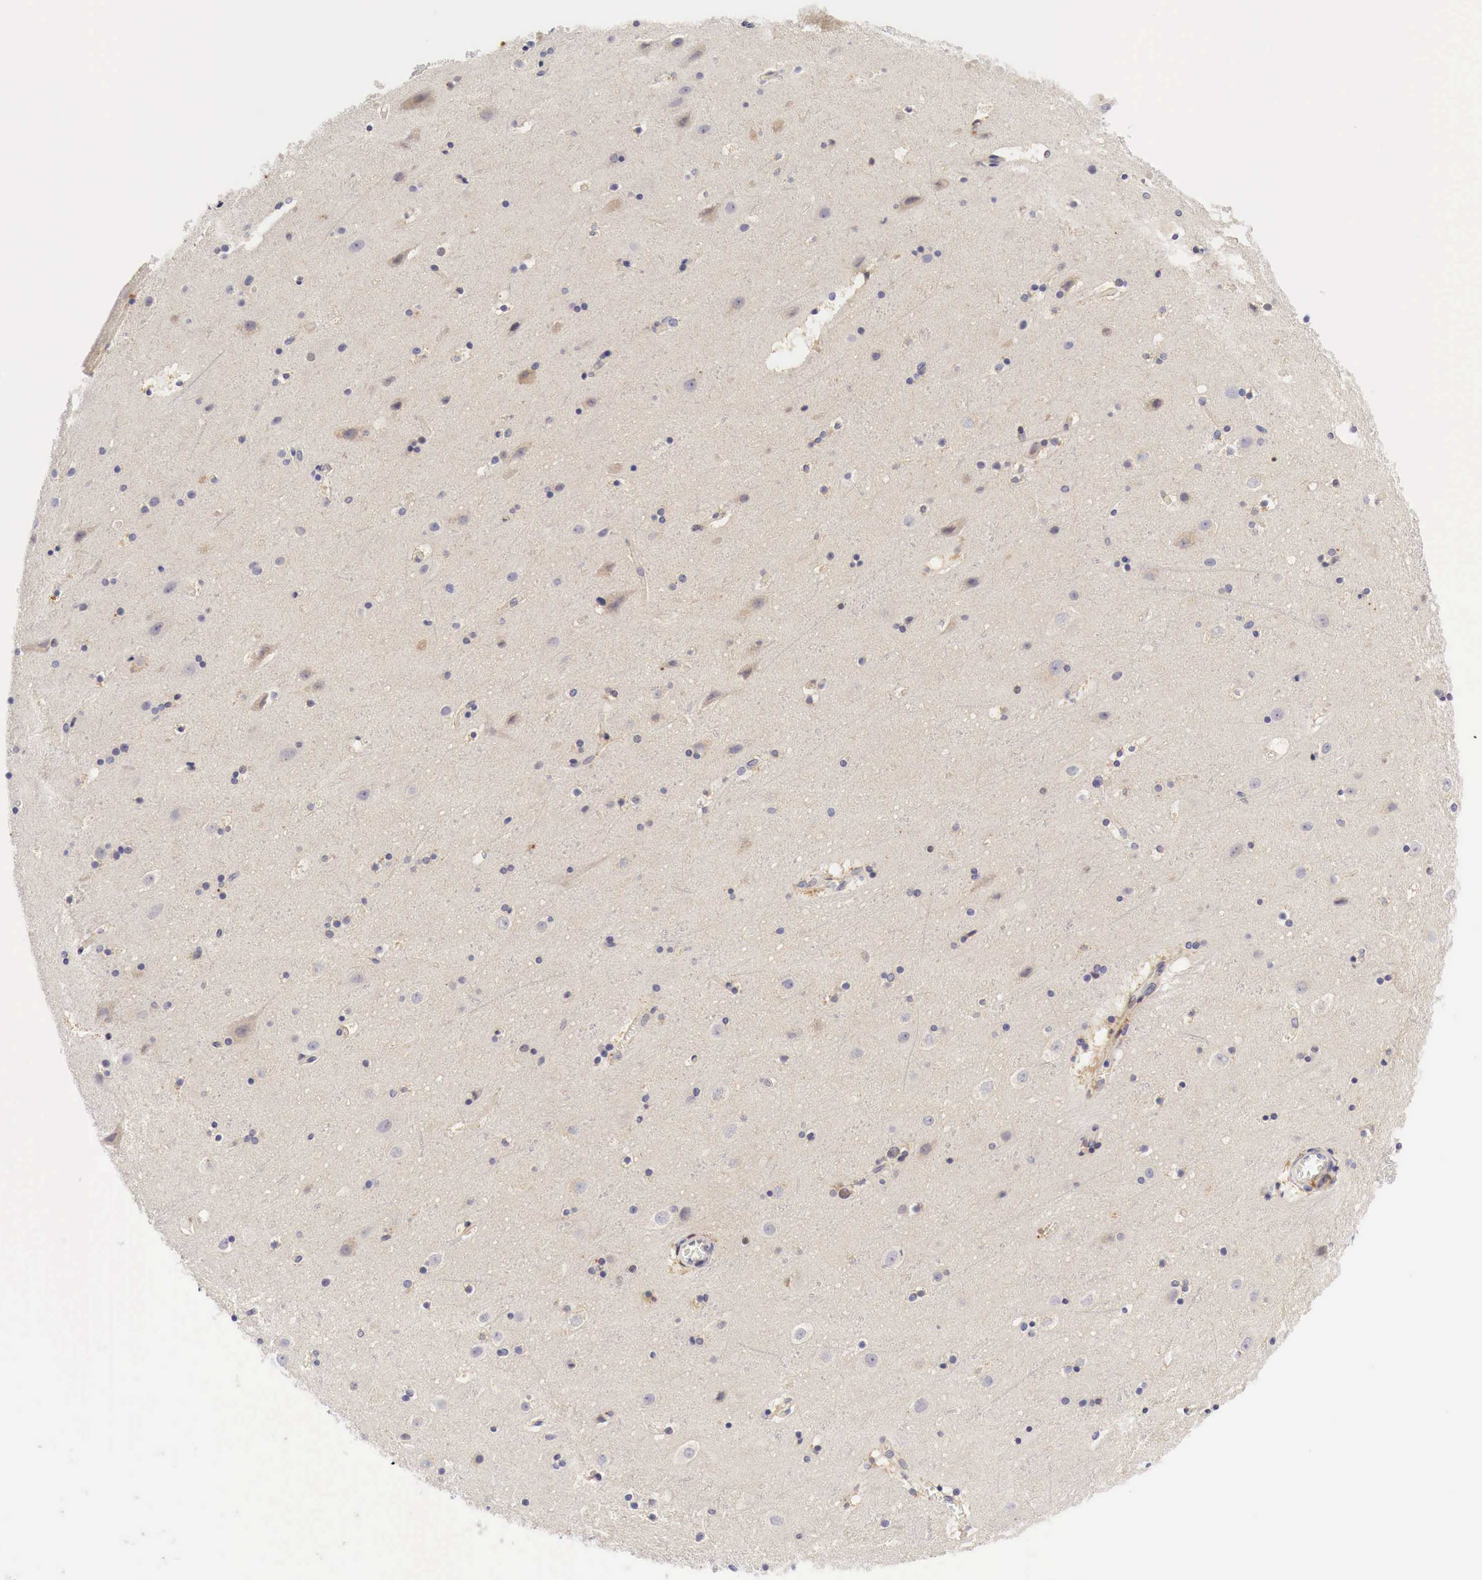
{"staining": {"intensity": "moderate", "quantity": "25%-75%", "location": "cytoplasmic/membranous"}, "tissue": "cerebral cortex", "cell_type": "Endothelial cells", "image_type": "normal", "snomed": [{"axis": "morphology", "description": "Normal tissue, NOS"}, {"axis": "topography", "description": "Cerebral cortex"}], "caption": "Moderate cytoplasmic/membranous protein expression is appreciated in about 25%-75% of endothelial cells in cerebral cortex. (IHC, brightfield microscopy, high magnification).", "gene": "CASP3", "patient": {"sex": "male", "age": 45}}